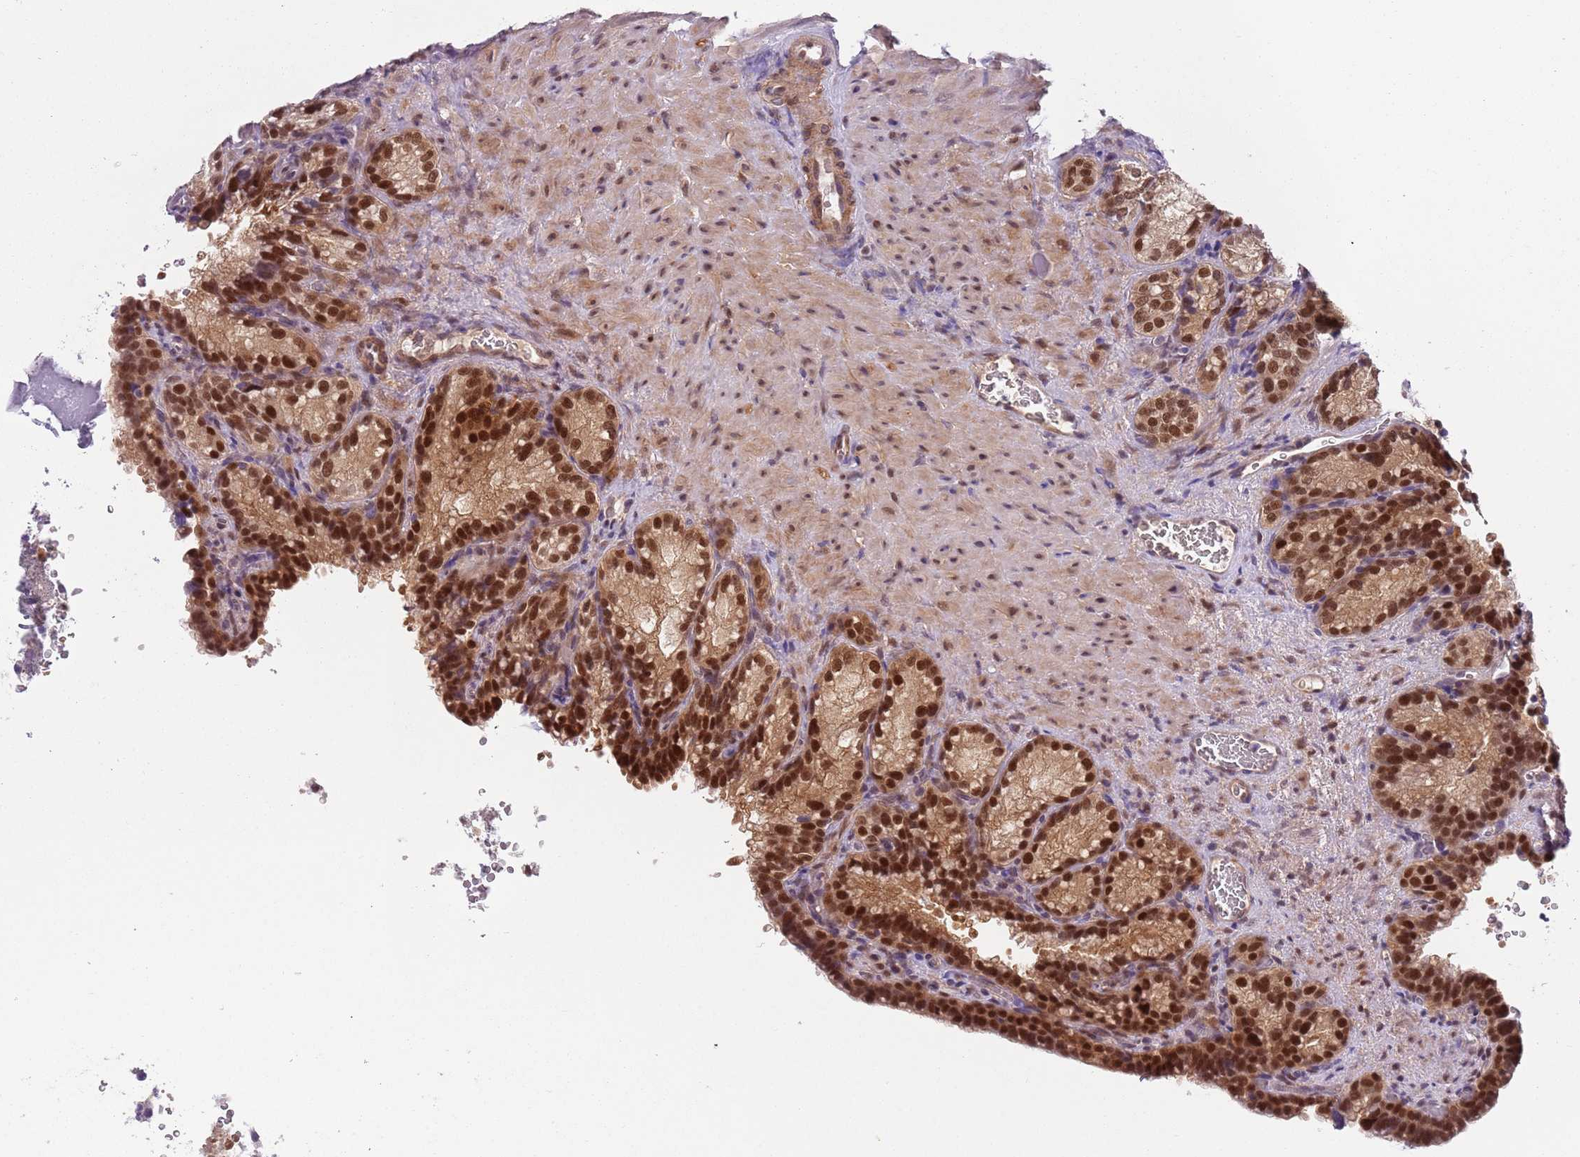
{"staining": {"intensity": "strong", "quantity": ">75%", "location": "nuclear"}, "tissue": "seminal vesicle", "cell_type": "Glandular cells", "image_type": "normal", "snomed": [{"axis": "morphology", "description": "Normal tissue, NOS"}, {"axis": "topography", "description": "Seminal veicle"}], "caption": "A high-resolution micrograph shows immunohistochemistry (IHC) staining of unremarkable seminal vesicle, which displays strong nuclear staining in approximately >75% of glandular cells. (DAB (3,3'-diaminobenzidine) IHC, brown staining for protein, blue staining for nuclei).", "gene": "RMND5B", "patient": {"sex": "male", "age": 58}}